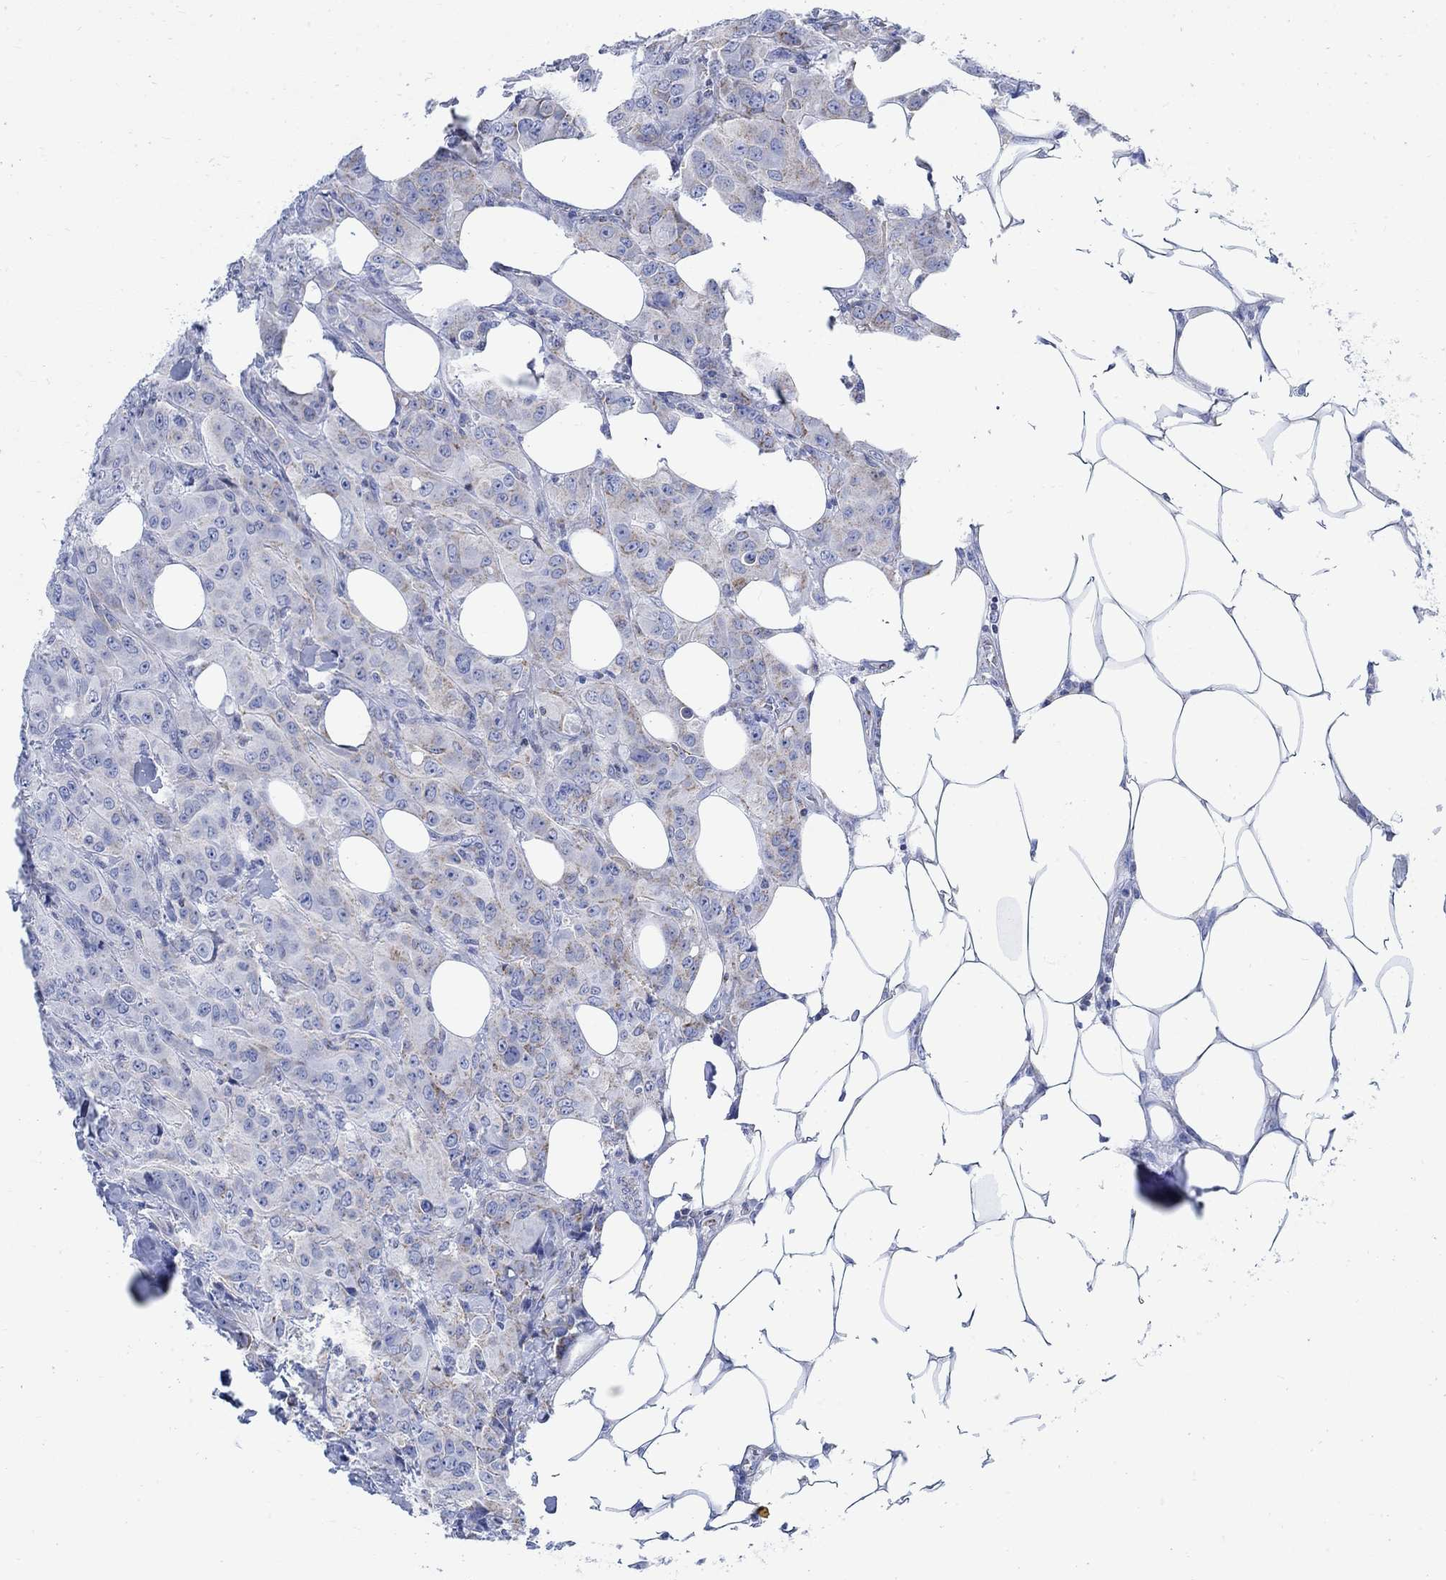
{"staining": {"intensity": "weak", "quantity": "25%-75%", "location": "cytoplasmic/membranous"}, "tissue": "breast cancer", "cell_type": "Tumor cells", "image_type": "cancer", "snomed": [{"axis": "morphology", "description": "Duct carcinoma"}, {"axis": "topography", "description": "Breast"}], "caption": "A histopathology image showing weak cytoplasmic/membranous expression in approximately 25%-75% of tumor cells in invasive ductal carcinoma (breast), as visualized by brown immunohistochemical staining.", "gene": "CPLX2", "patient": {"sex": "female", "age": 43}}